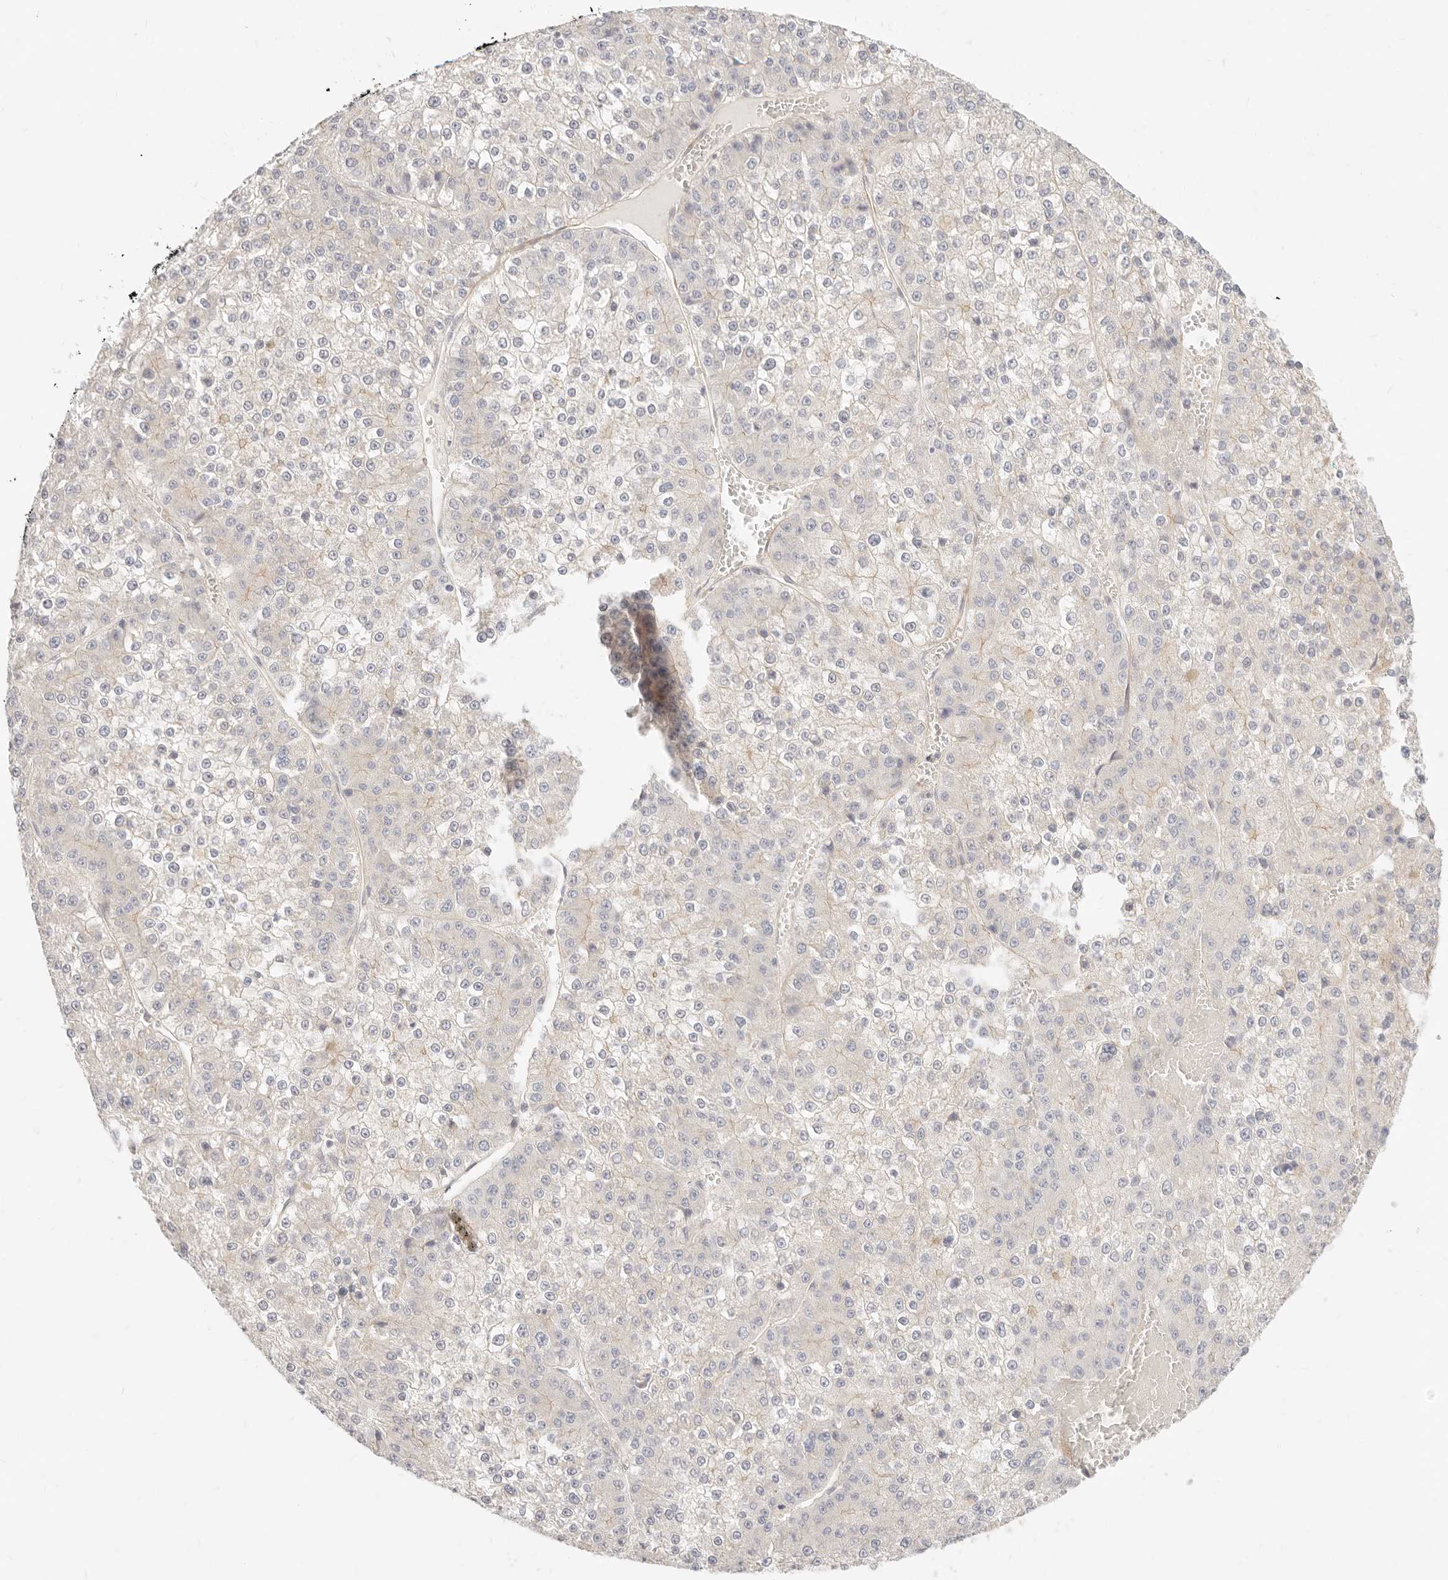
{"staining": {"intensity": "negative", "quantity": "none", "location": "none"}, "tissue": "liver cancer", "cell_type": "Tumor cells", "image_type": "cancer", "snomed": [{"axis": "morphology", "description": "Carcinoma, Hepatocellular, NOS"}, {"axis": "topography", "description": "Liver"}], "caption": "Image shows no significant protein expression in tumor cells of liver hepatocellular carcinoma.", "gene": "UBXN10", "patient": {"sex": "female", "age": 73}}